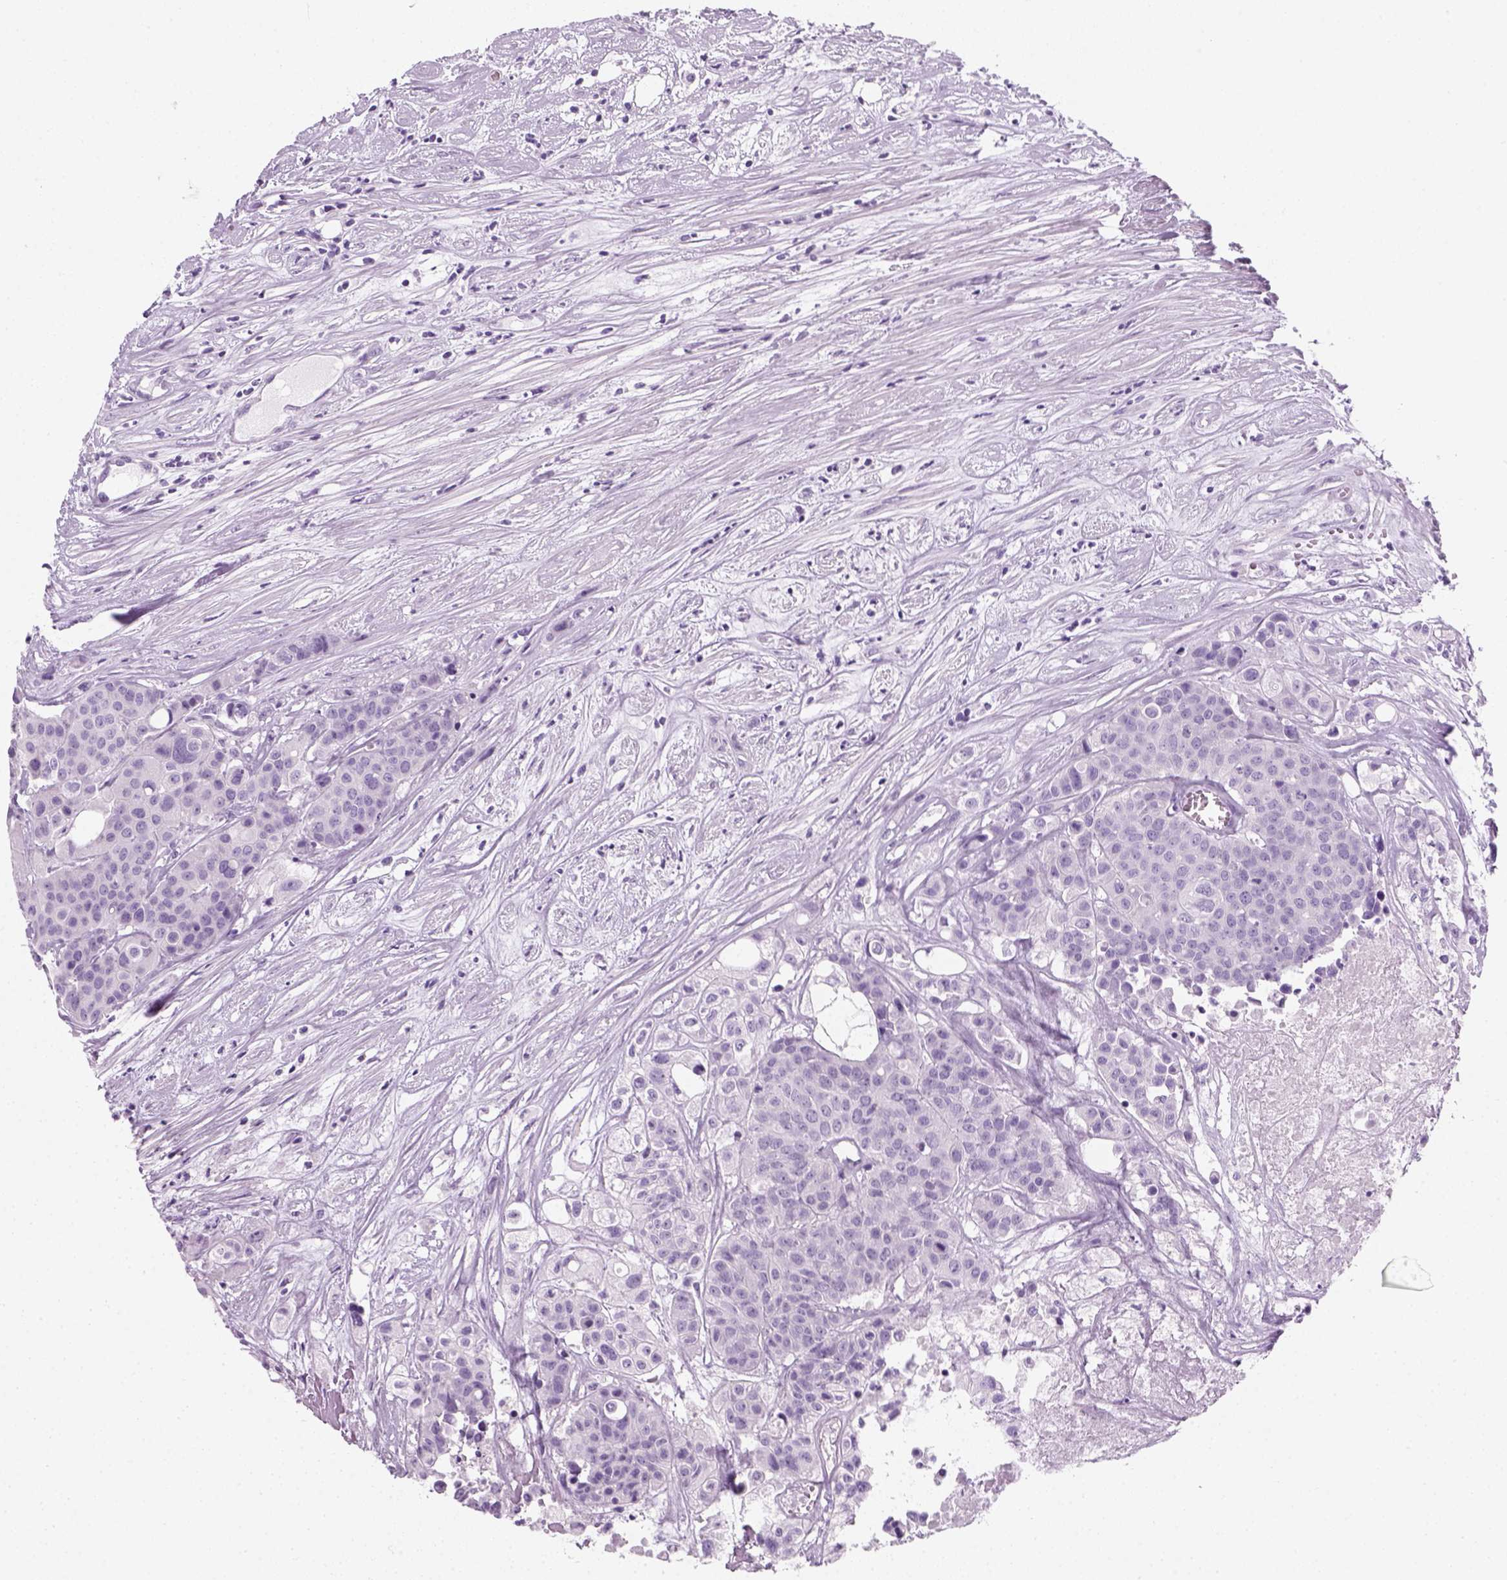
{"staining": {"intensity": "negative", "quantity": "none", "location": "none"}, "tissue": "carcinoid", "cell_type": "Tumor cells", "image_type": "cancer", "snomed": [{"axis": "morphology", "description": "Carcinoid, malignant, NOS"}, {"axis": "topography", "description": "Colon"}], "caption": "A high-resolution image shows immunohistochemistry staining of carcinoid (malignant), which shows no significant expression in tumor cells. (DAB (3,3'-diaminobenzidine) immunohistochemistry, high magnification).", "gene": "SLC12A5", "patient": {"sex": "male", "age": 81}}